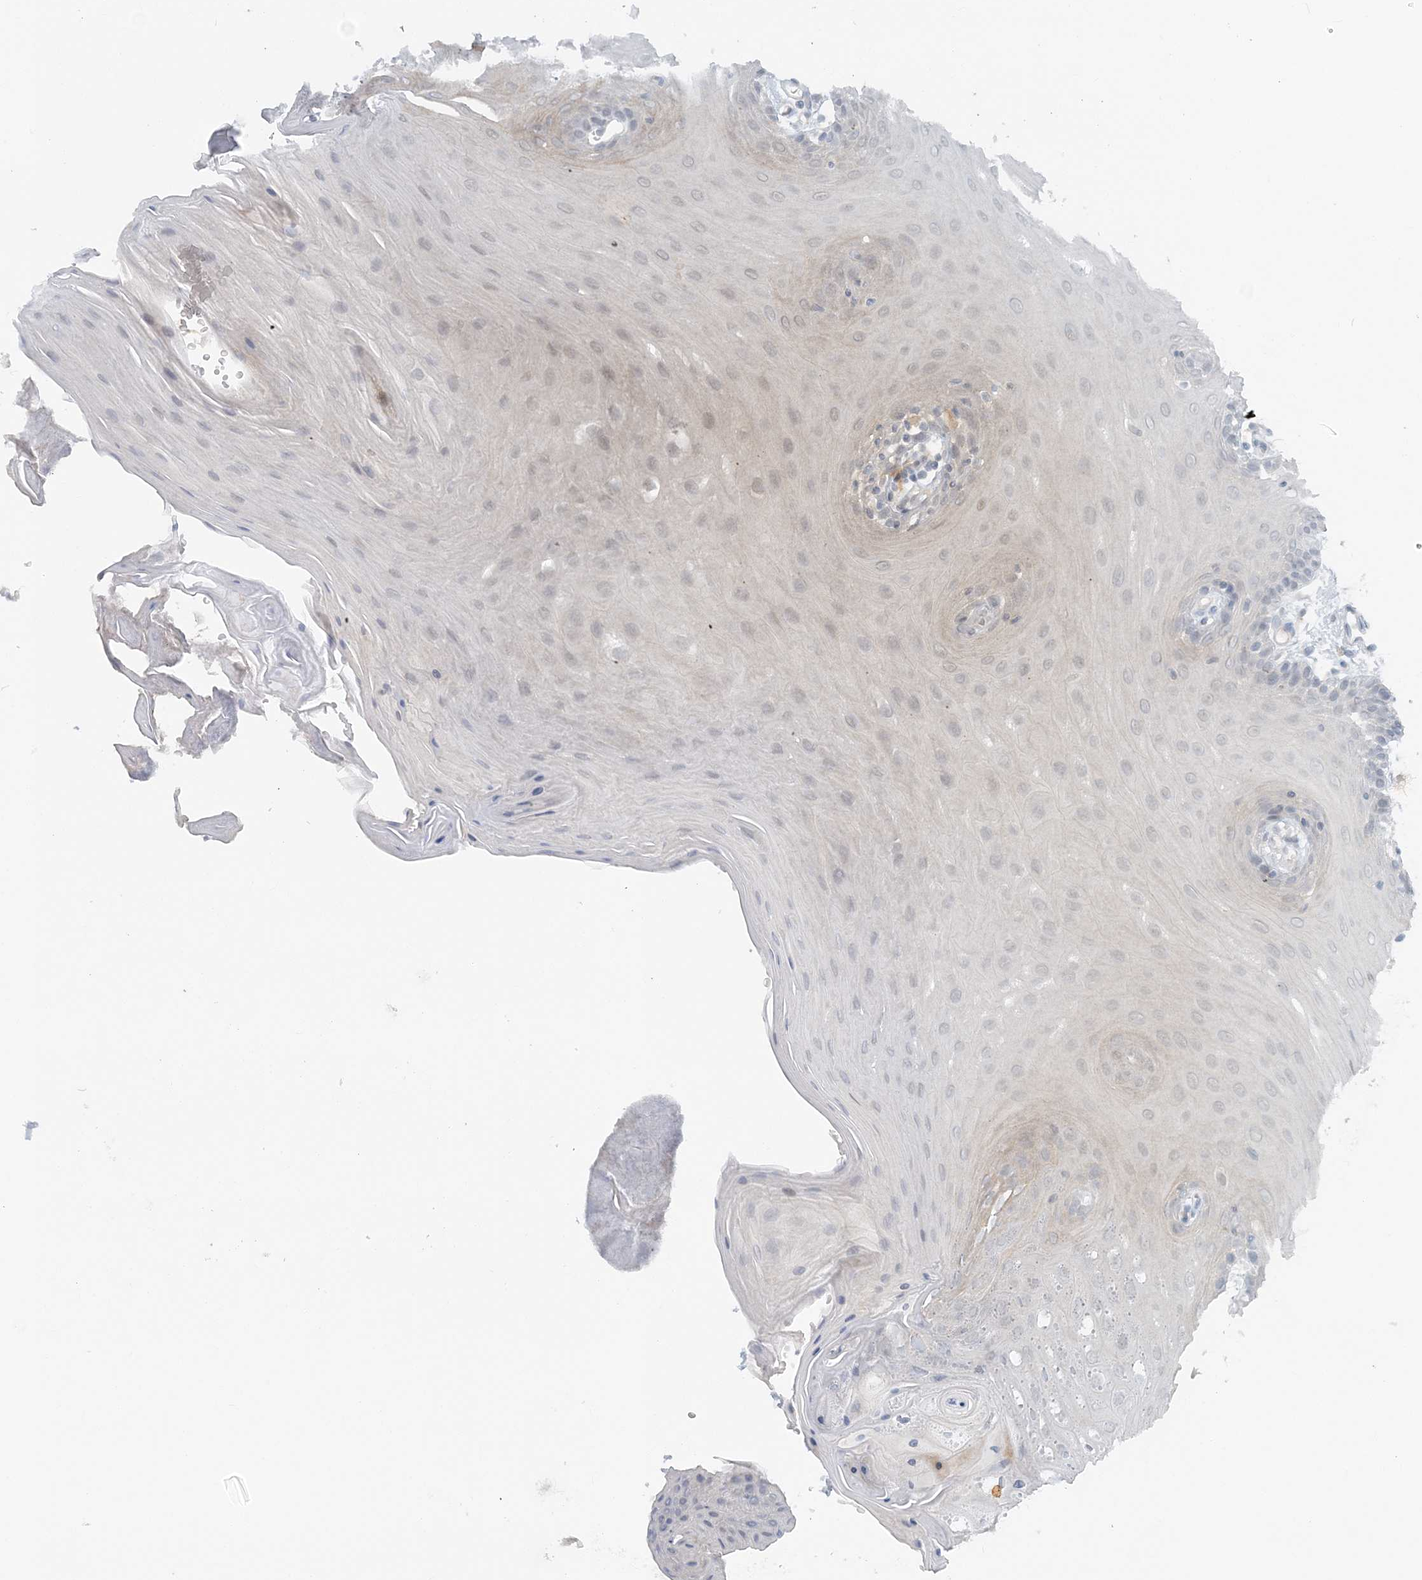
{"staining": {"intensity": "negative", "quantity": "none", "location": "none"}, "tissue": "oral mucosa", "cell_type": "Squamous epithelial cells", "image_type": "normal", "snomed": [{"axis": "morphology", "description": "Normal tissue, NOS"}, {"axis": "morphology", "description": "Squamous cell carcinoma, NOS"}, {"axis": "topography", "description": "Skeletal muscle"}, {"axis": "topography", "description": "Oral tissue"}, {"axis": "topography", "description": "Salivary gland"}, {"axis": "topography", "description": "Head-Neck"}], "caption": "This micrograph is of unremarkable oral mucosa stained with IHC to label a protein in brown with the nuclei are counter-stained blue. There is no staining in squamous epithelial cells.", "gene": "ATP11A", "patient": {"sex": "male", "age": 54}}